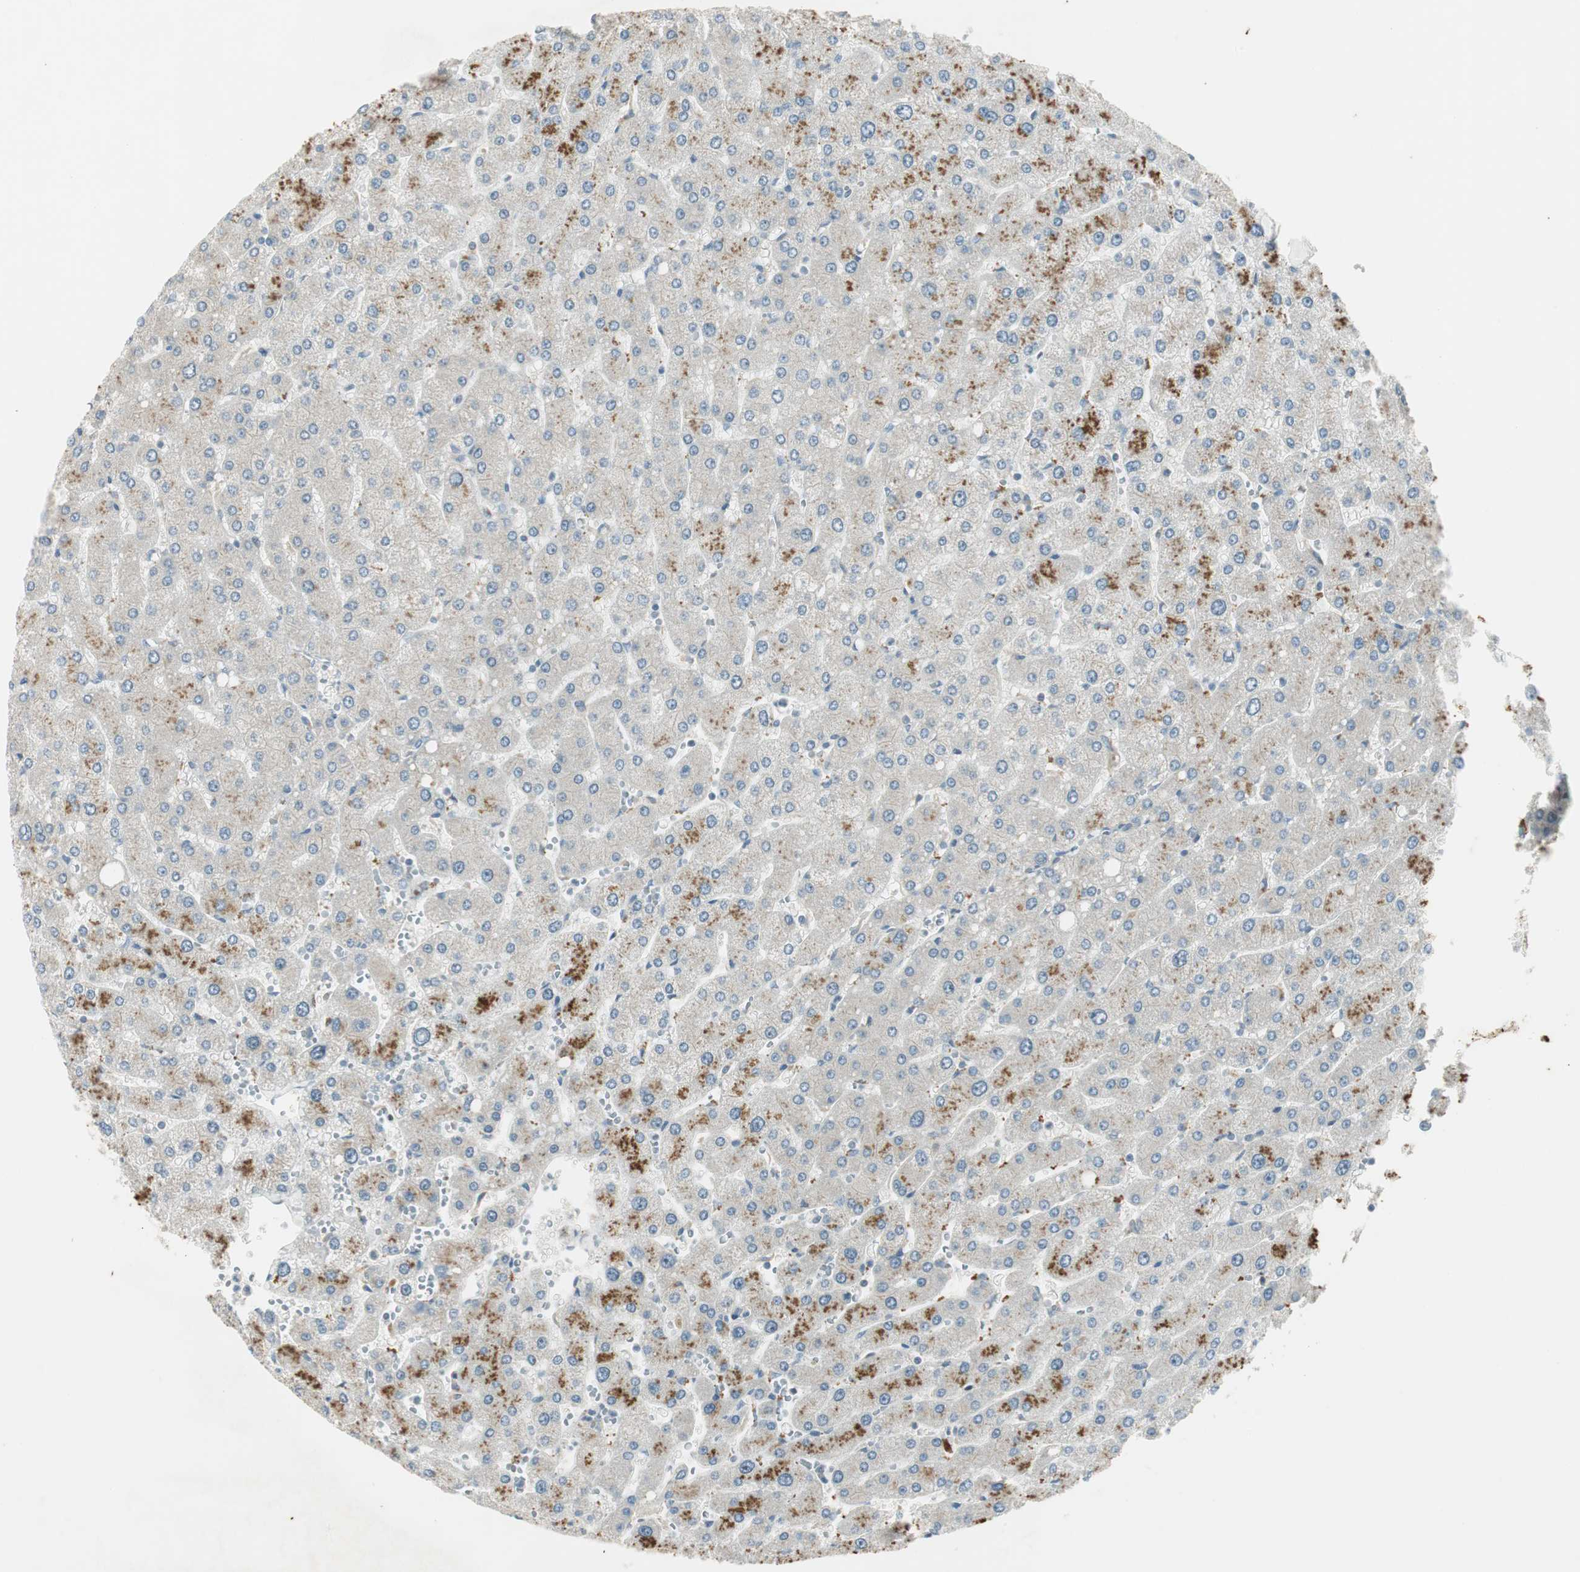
{"staining": {"intensity": "negative", "quantity": "none", "location": "none"}, "tissue": "liver", "cell_type": "Cholangiocytes", "image_type": "normal", "snomed": [{"axis": "morphology", "description": "Normal tissue, NOS"}, {"axis": "topography", "description": "Liver"}], "caption": "High power microscopy image of an immunohistochemistry histopathology image of unremarkable liver, revealing no significant expression in cholangiocytes.", "gene": "PCDHB15", "patient": {"sex": "male", "age": 55}}